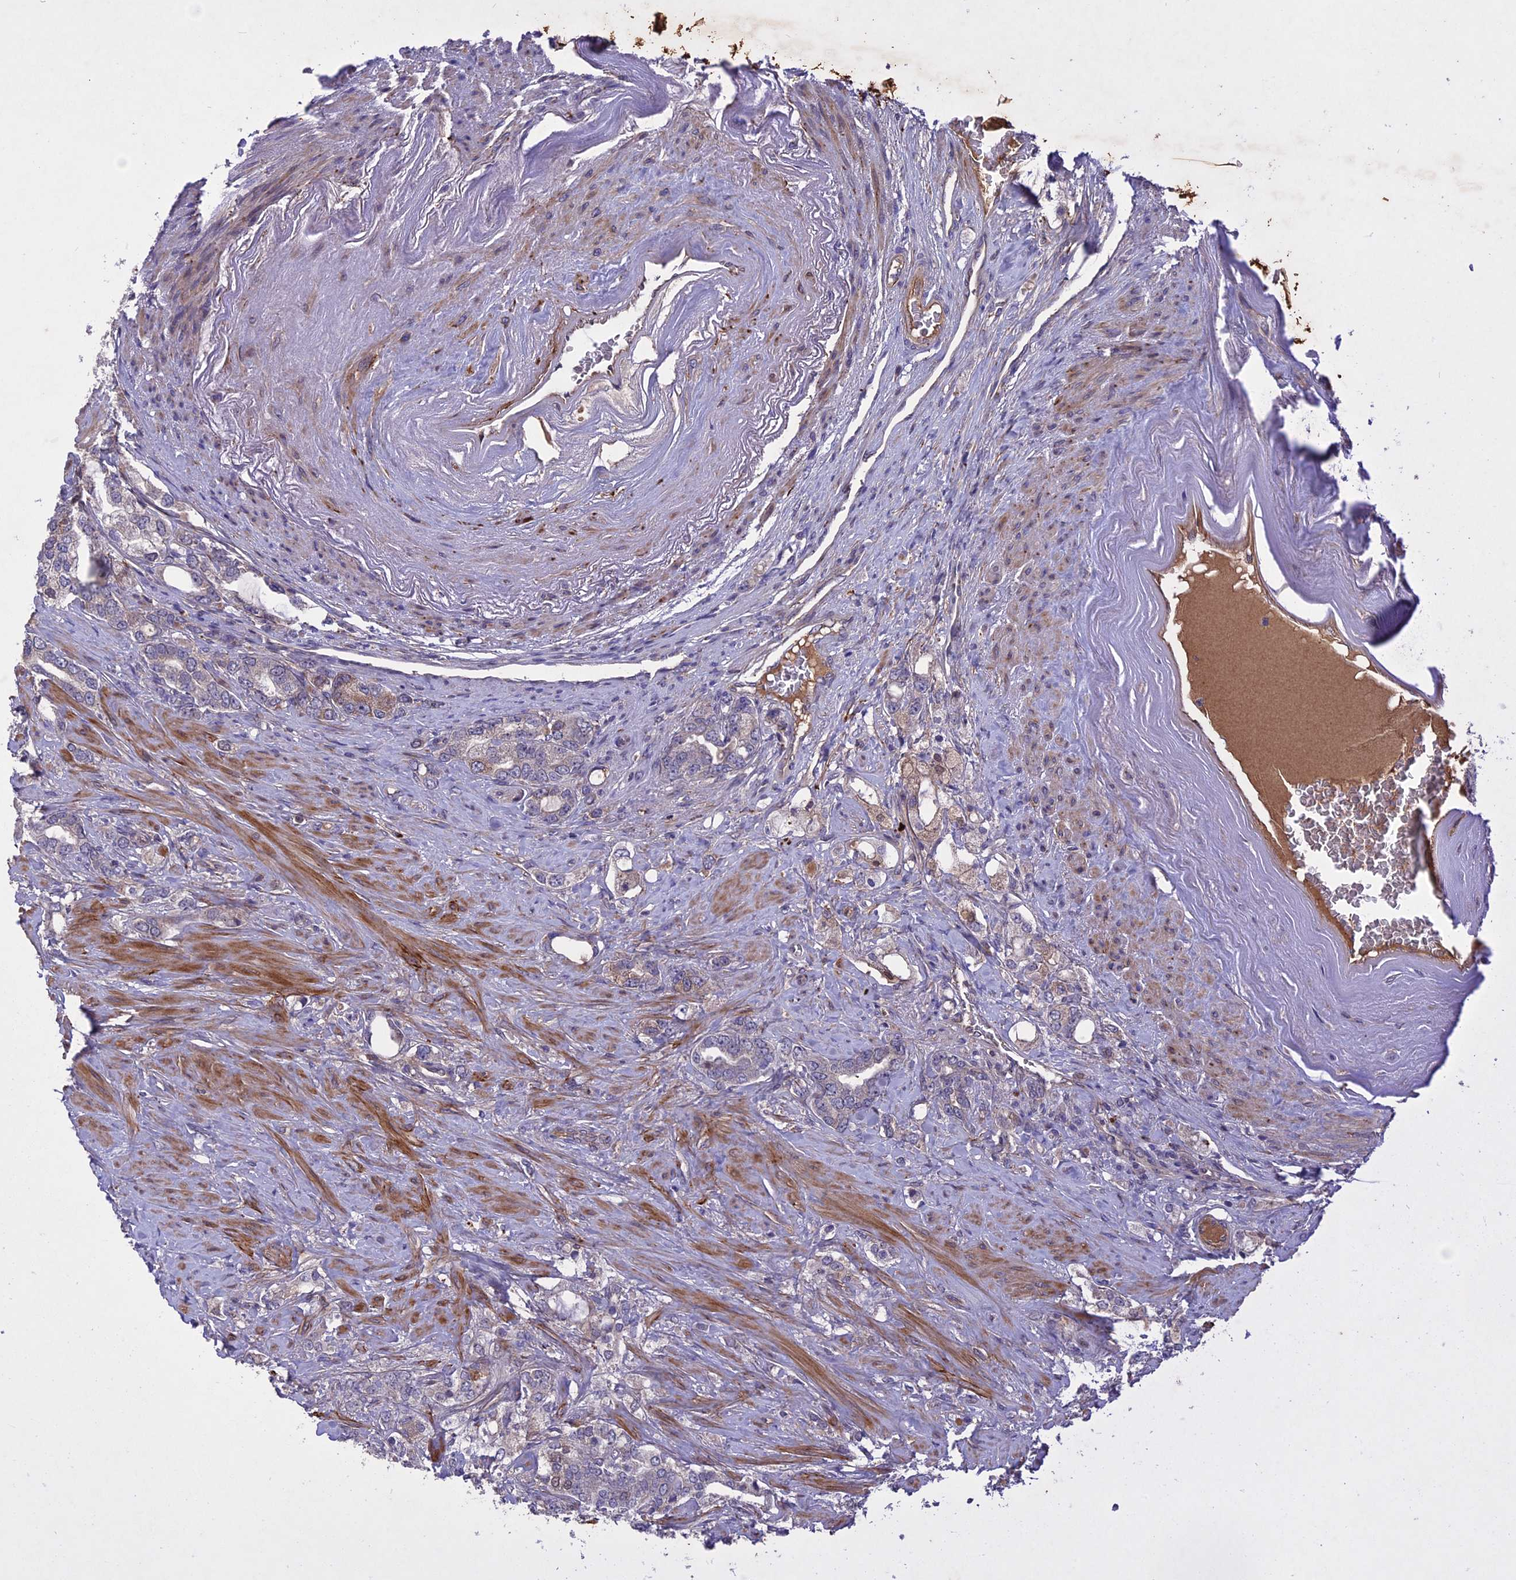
{"staining": {"intensity": "weak", "quantity": "<25%", "location": "cytoplasmic/membranous"}, "tissue": "prostate cancer", "cell_type": "Tumor cells", "image_type": "cancer", "snomed": [{"axis": "morphology", "description": "Adenocarcinoma, High grade"}, {"axis": "topography", "description": "Prostate"}], "caption": "Tumor cells are negative for brown protein staining in prostate cancer.", "gene": "ADO", "patient": {"sex": "male", "age": 64}}